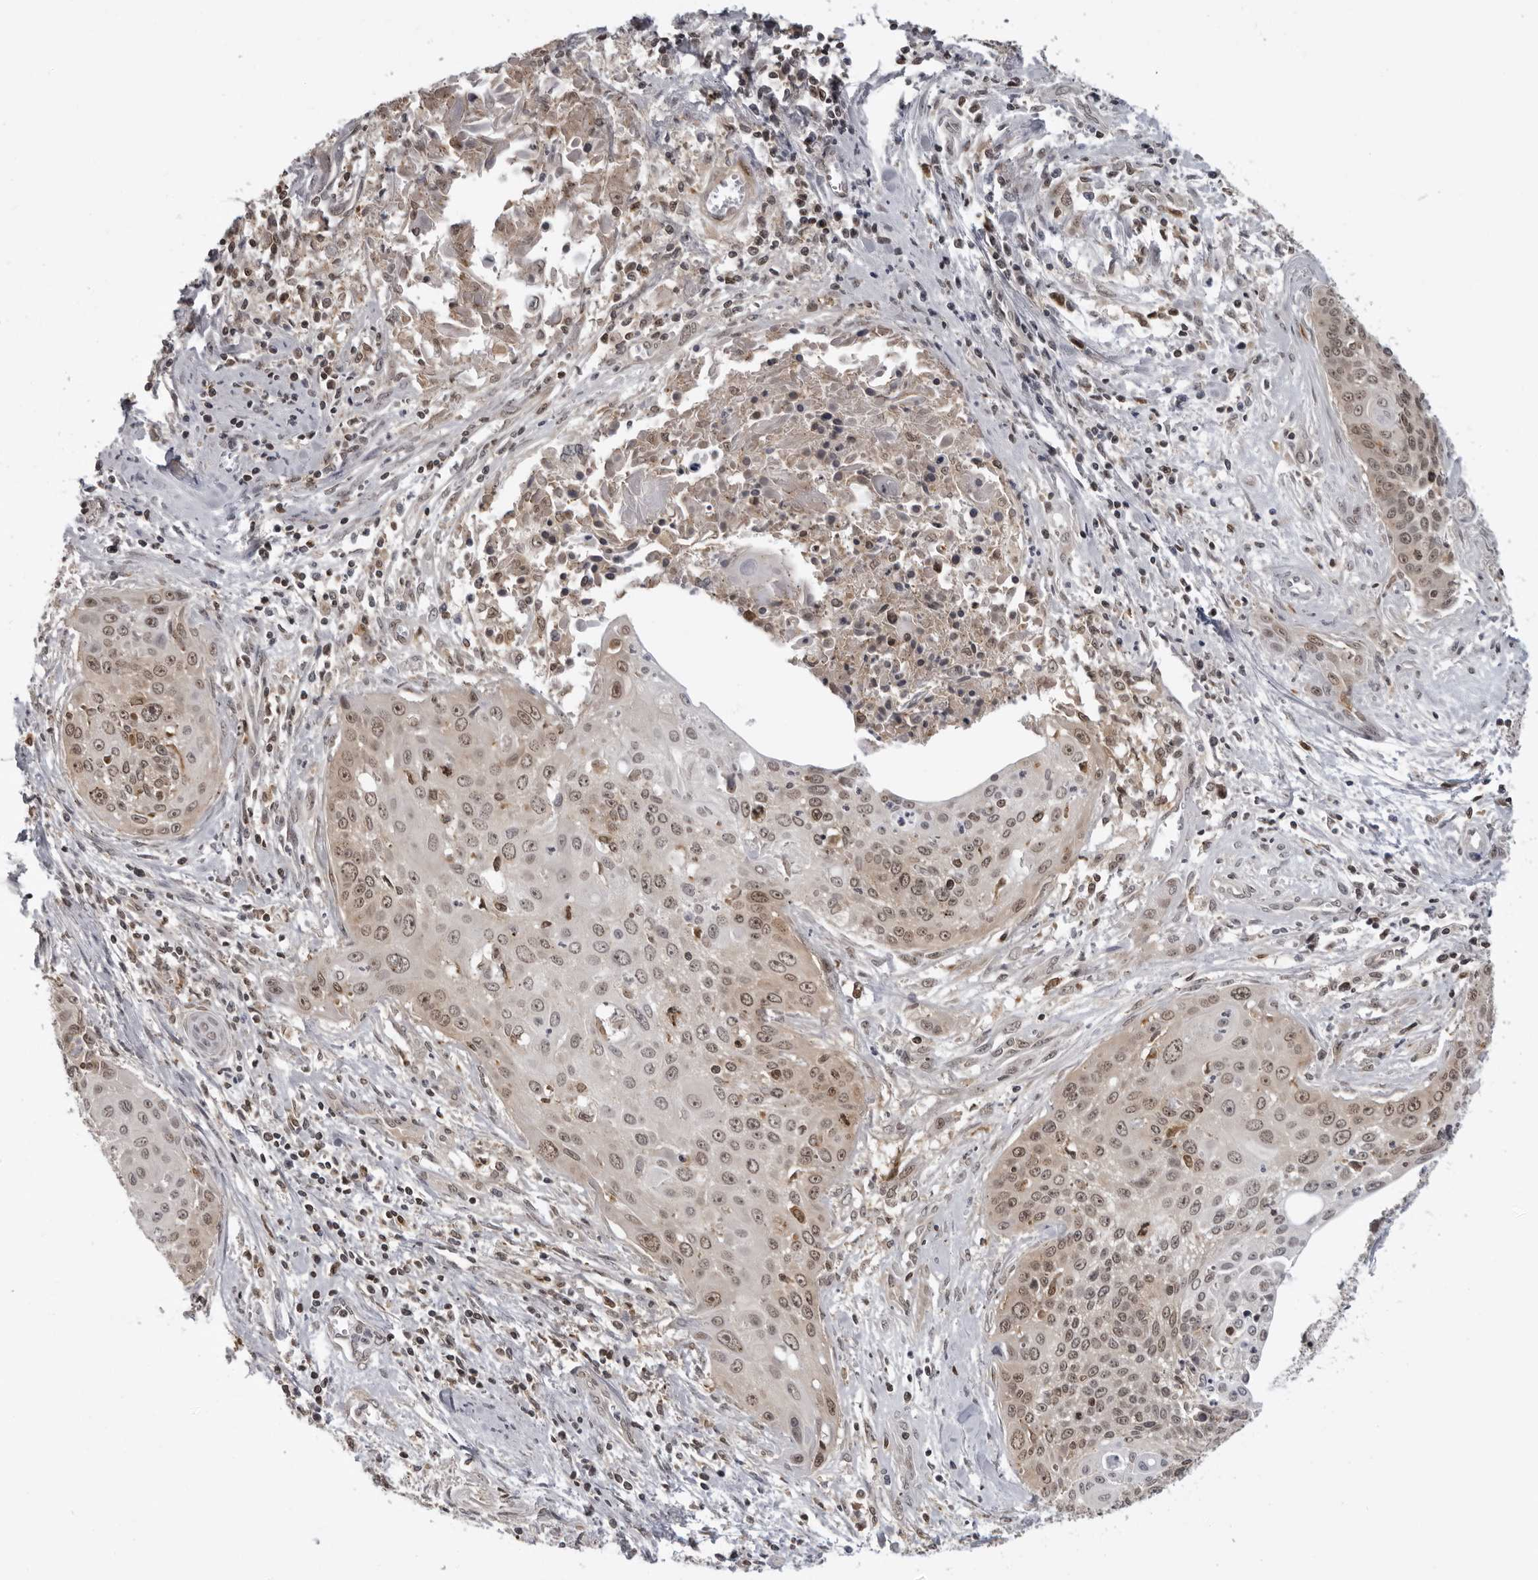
{"staining": {"intensity": "moderate", "quantity": ">75%", "location": "cytoplasmic/membranous,nuclear"}, "tissue": "cervical cancer", "cell_type": "Tumor cells", "image_type": "cancer", "snomed": [{"axis": "morphology", "description": "Squamous cell carcinoma, NOS"}, {"axis": "topography", "description": "Cervix"}], "caption": "This micrograph displays IHC staining of human cervical cancer, with medium moderate cytoplasmic/membranous and nuclear staining in about >75% of tumor cells.", "gene": "PDCL3", "patient": {"sex": "female", "age": 55}}